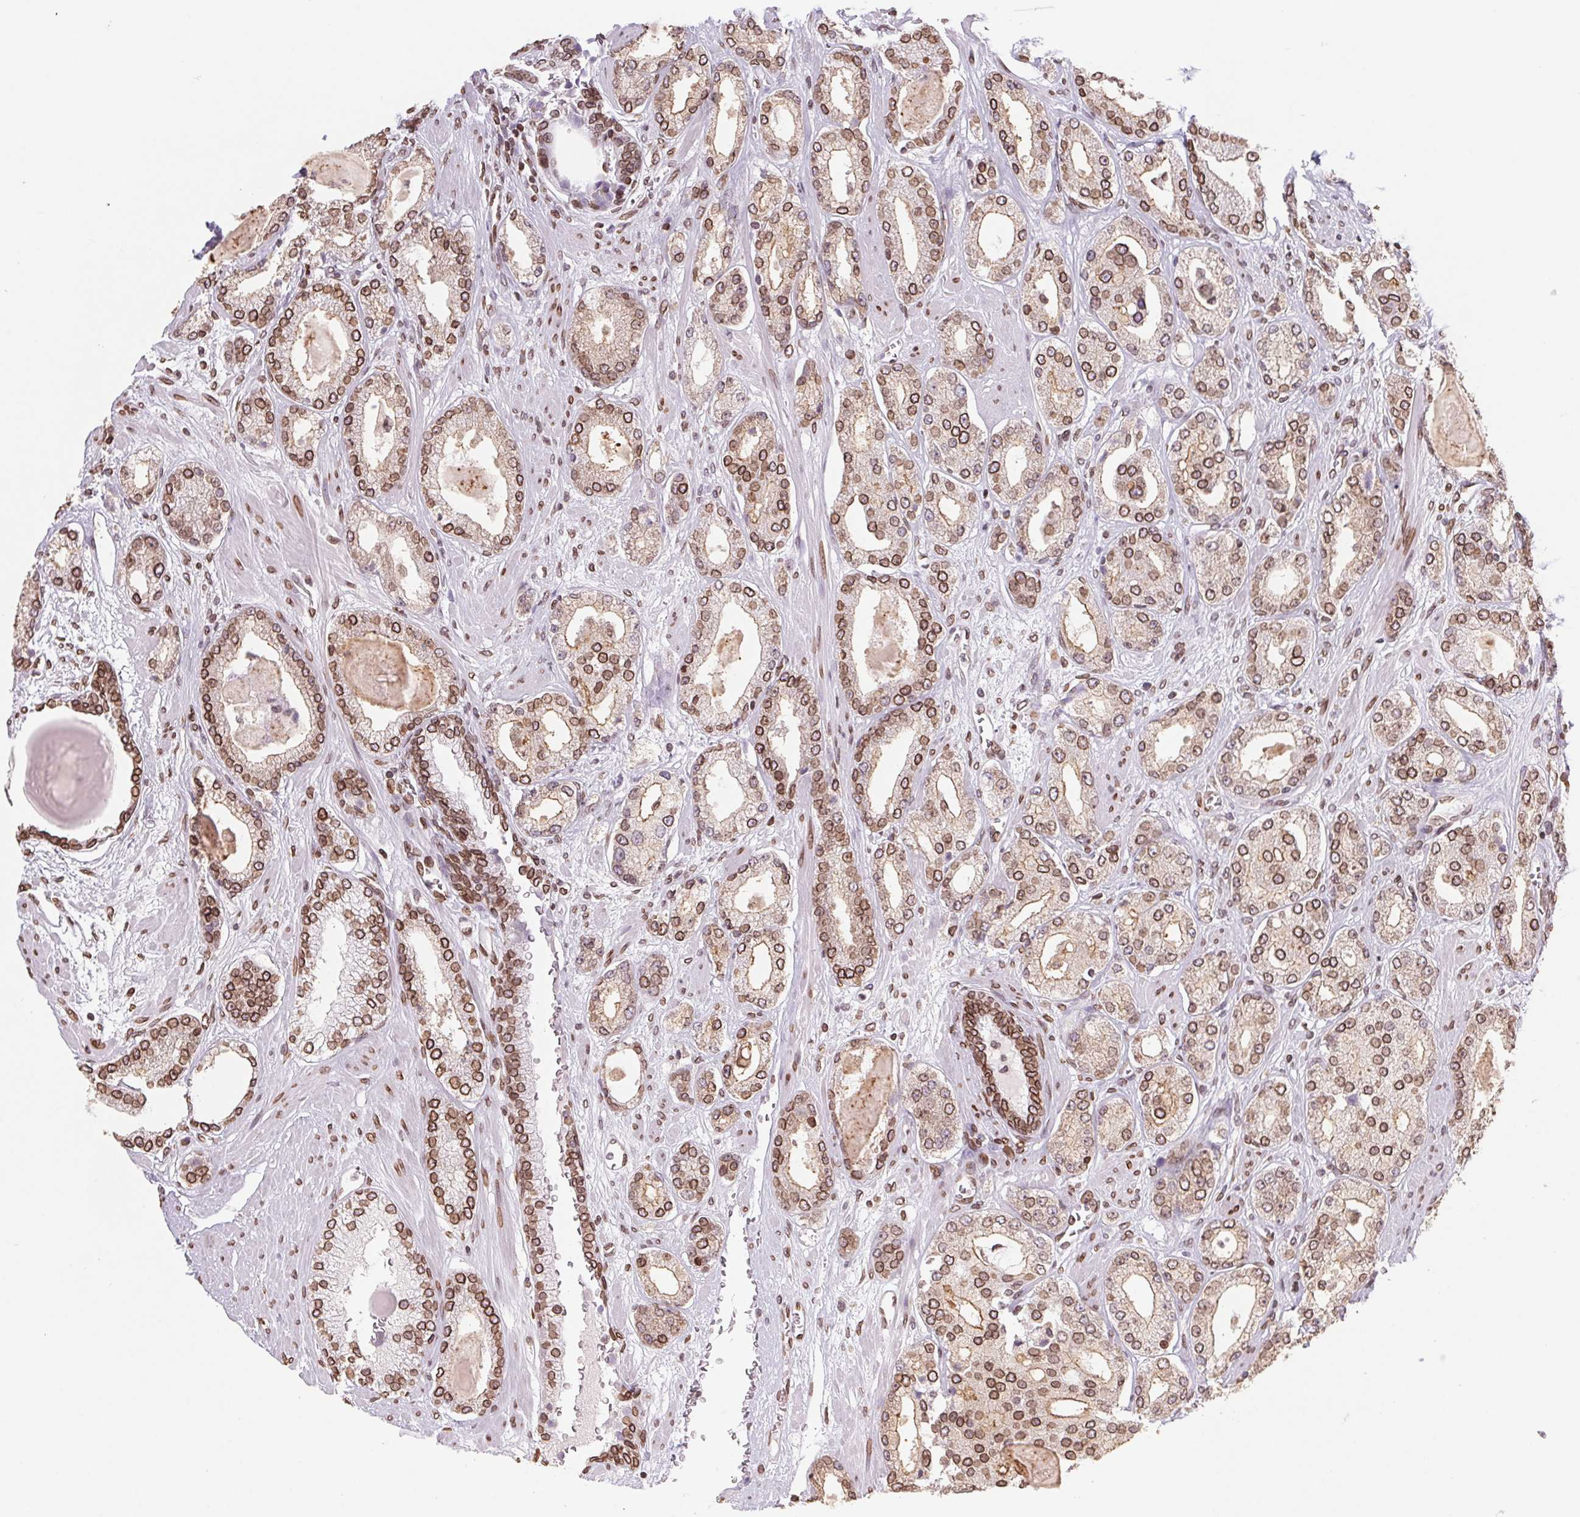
{"staining": {"intensity": "moderate", "quantity": ">75%", "location": "cytoplasmic/membranous,nuclear"}, "tissue": "prostate cancer", "cell_type": "Tumor cells", "image_type": "cancer", "snomed": [{"axis": "morphology", "description": "Adenocarcinoma, High grade"}, {"axis": "topography", "description": "Prostate"}], "caption": "This is a micrograph of immunohistochemistry staining of high-grade adenocarcinoma (prostate), which shows moderate expression in the cytoplasmic/membranous and nuclear of tumor cells.", "gene": "LMNB2", "patient": {"sex": "male", "age": 64}}